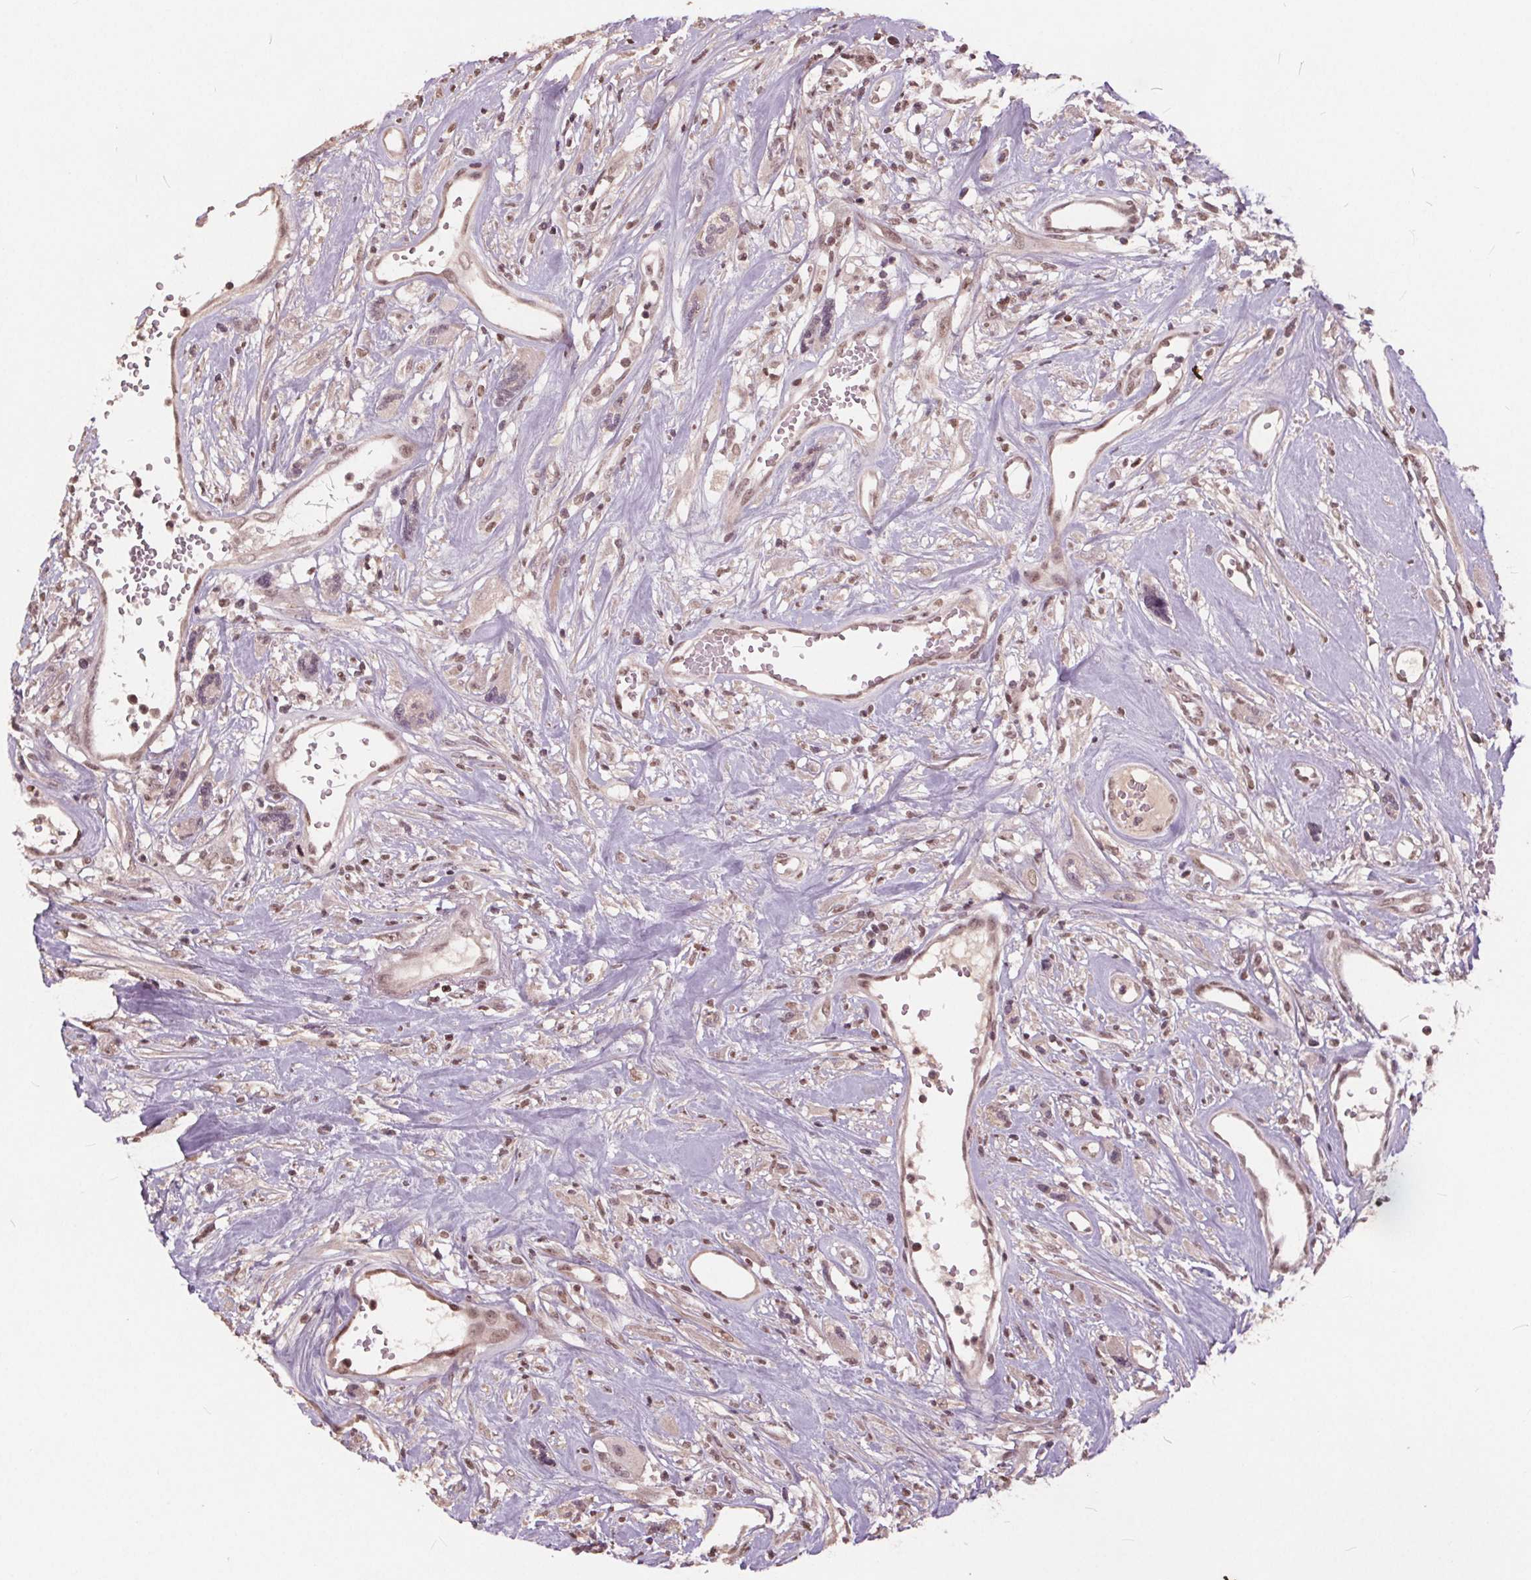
{"staining": {"intensity": "weak", "quantity": "25%-75%", "location": "nuclear"}, "tissue": "head and neck cancer", "cell_type": "Tumor cells", "image_type": "cancer", "snomed": [{"axis": "morphology", "description": "Squamous cell carcinoma, NOS"}, {"axis": "topography", "description": "Head-Neck"}], "caption": "Tumor cells exhibit low levels of weak nuclear positivity in approximately 25%-75% of cells in head and neck cancer (squamous cell carcinoma).", "gene": "DNMT3B", "patient": {"sex": "male", "age": 57}}